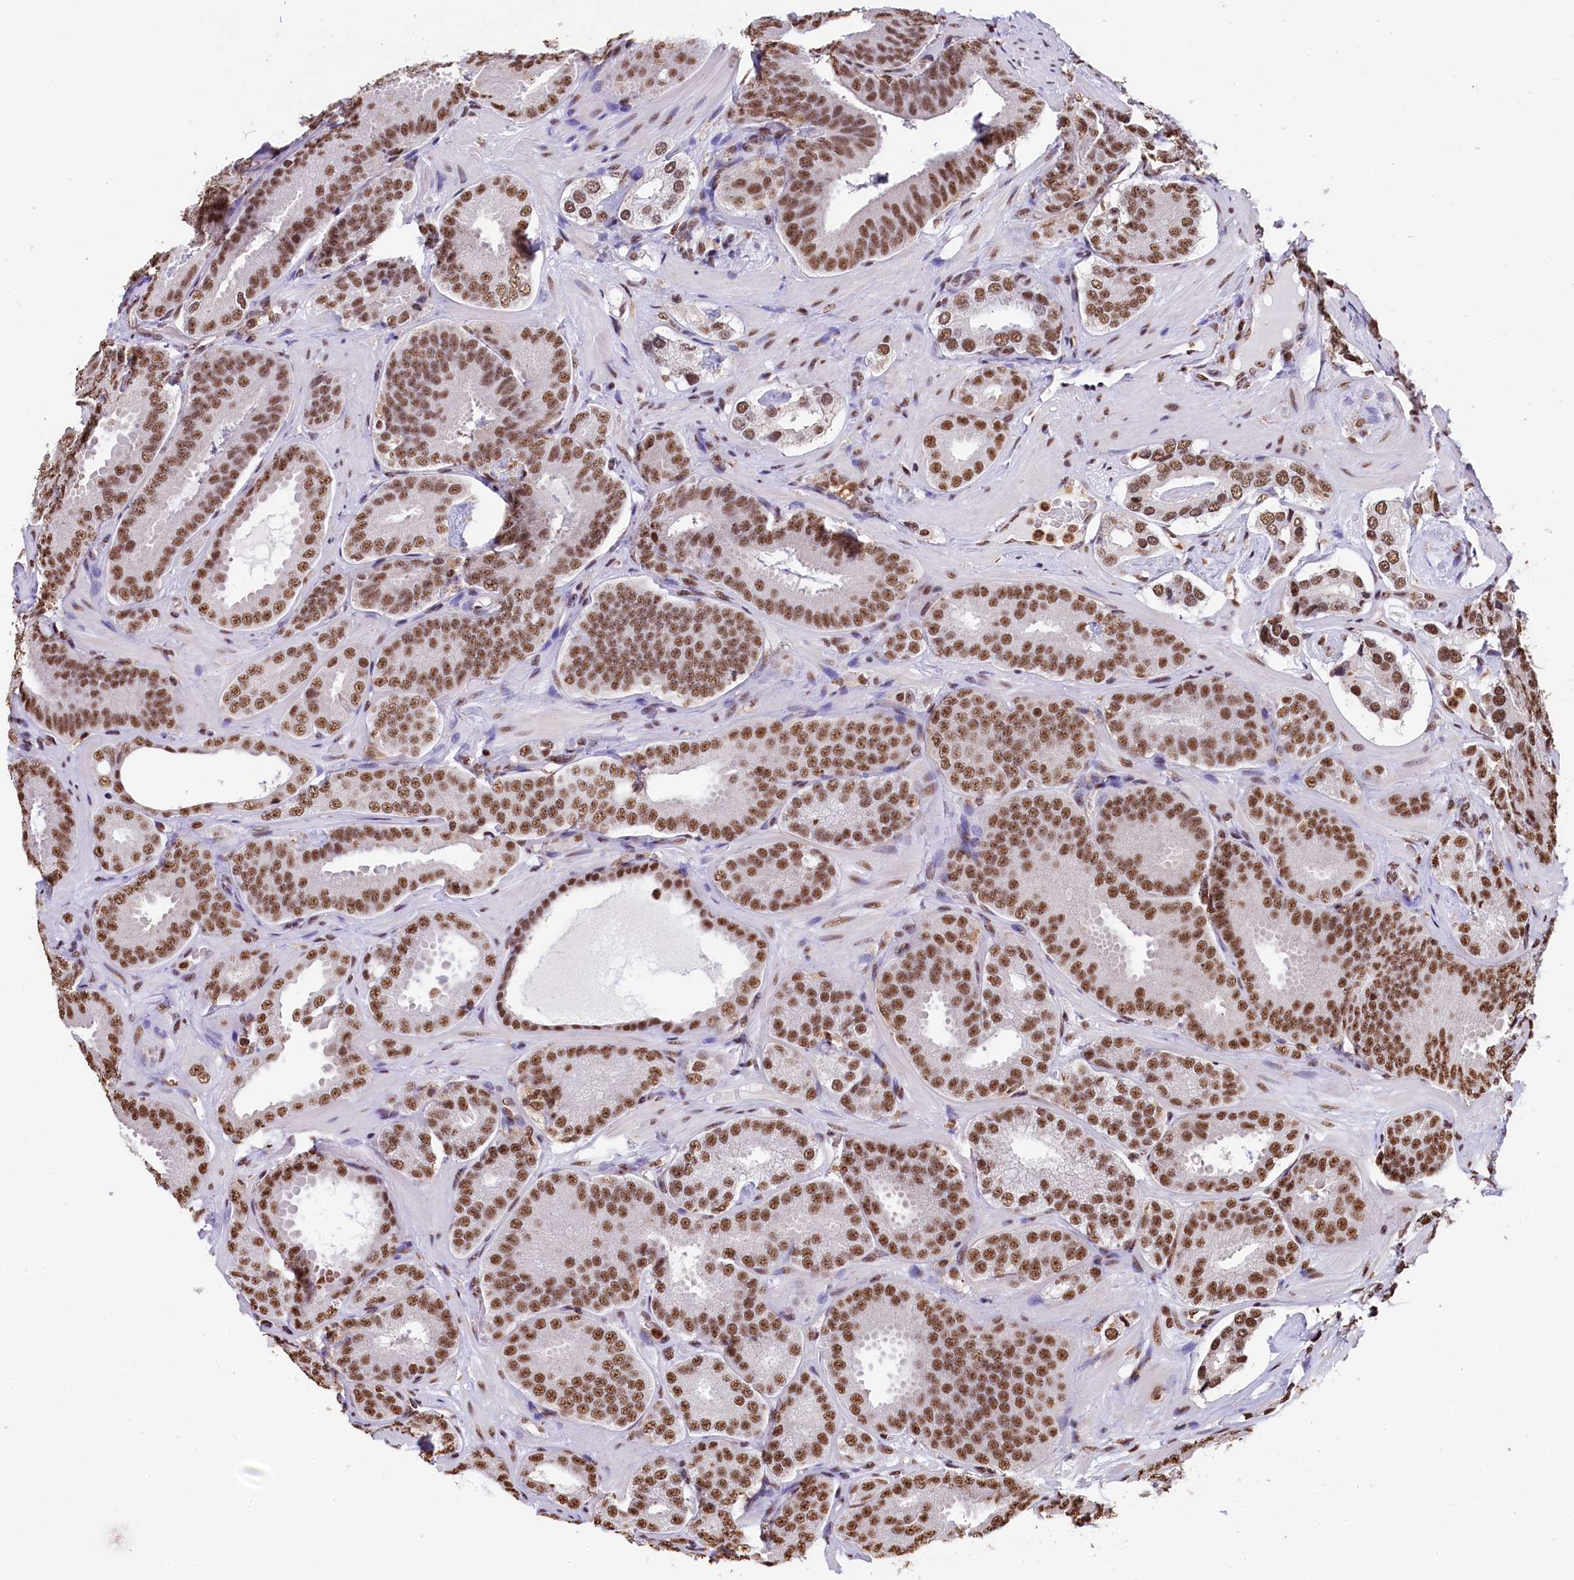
{"staining": {"intensity": "strong", "quantity": ">75%", "location": "nuclear"}, "tissue": "prostate cancer", "cell_type": "Tumor cells", "image_type": "cancer", "snomed": [{"axis": "morphology", "description": "Adenocarcinoma, High grade"}, {"axis": "topography", "description": "Prostate"}], "caption": "Human high-grade adenocarcinoma (prostate) stained with a brown dye demonstrates strong nuclear positive positivity in about >75% of tumor cells.", "gene": "SNRPD2", "patient": {"sex": "male", "age": 63}}